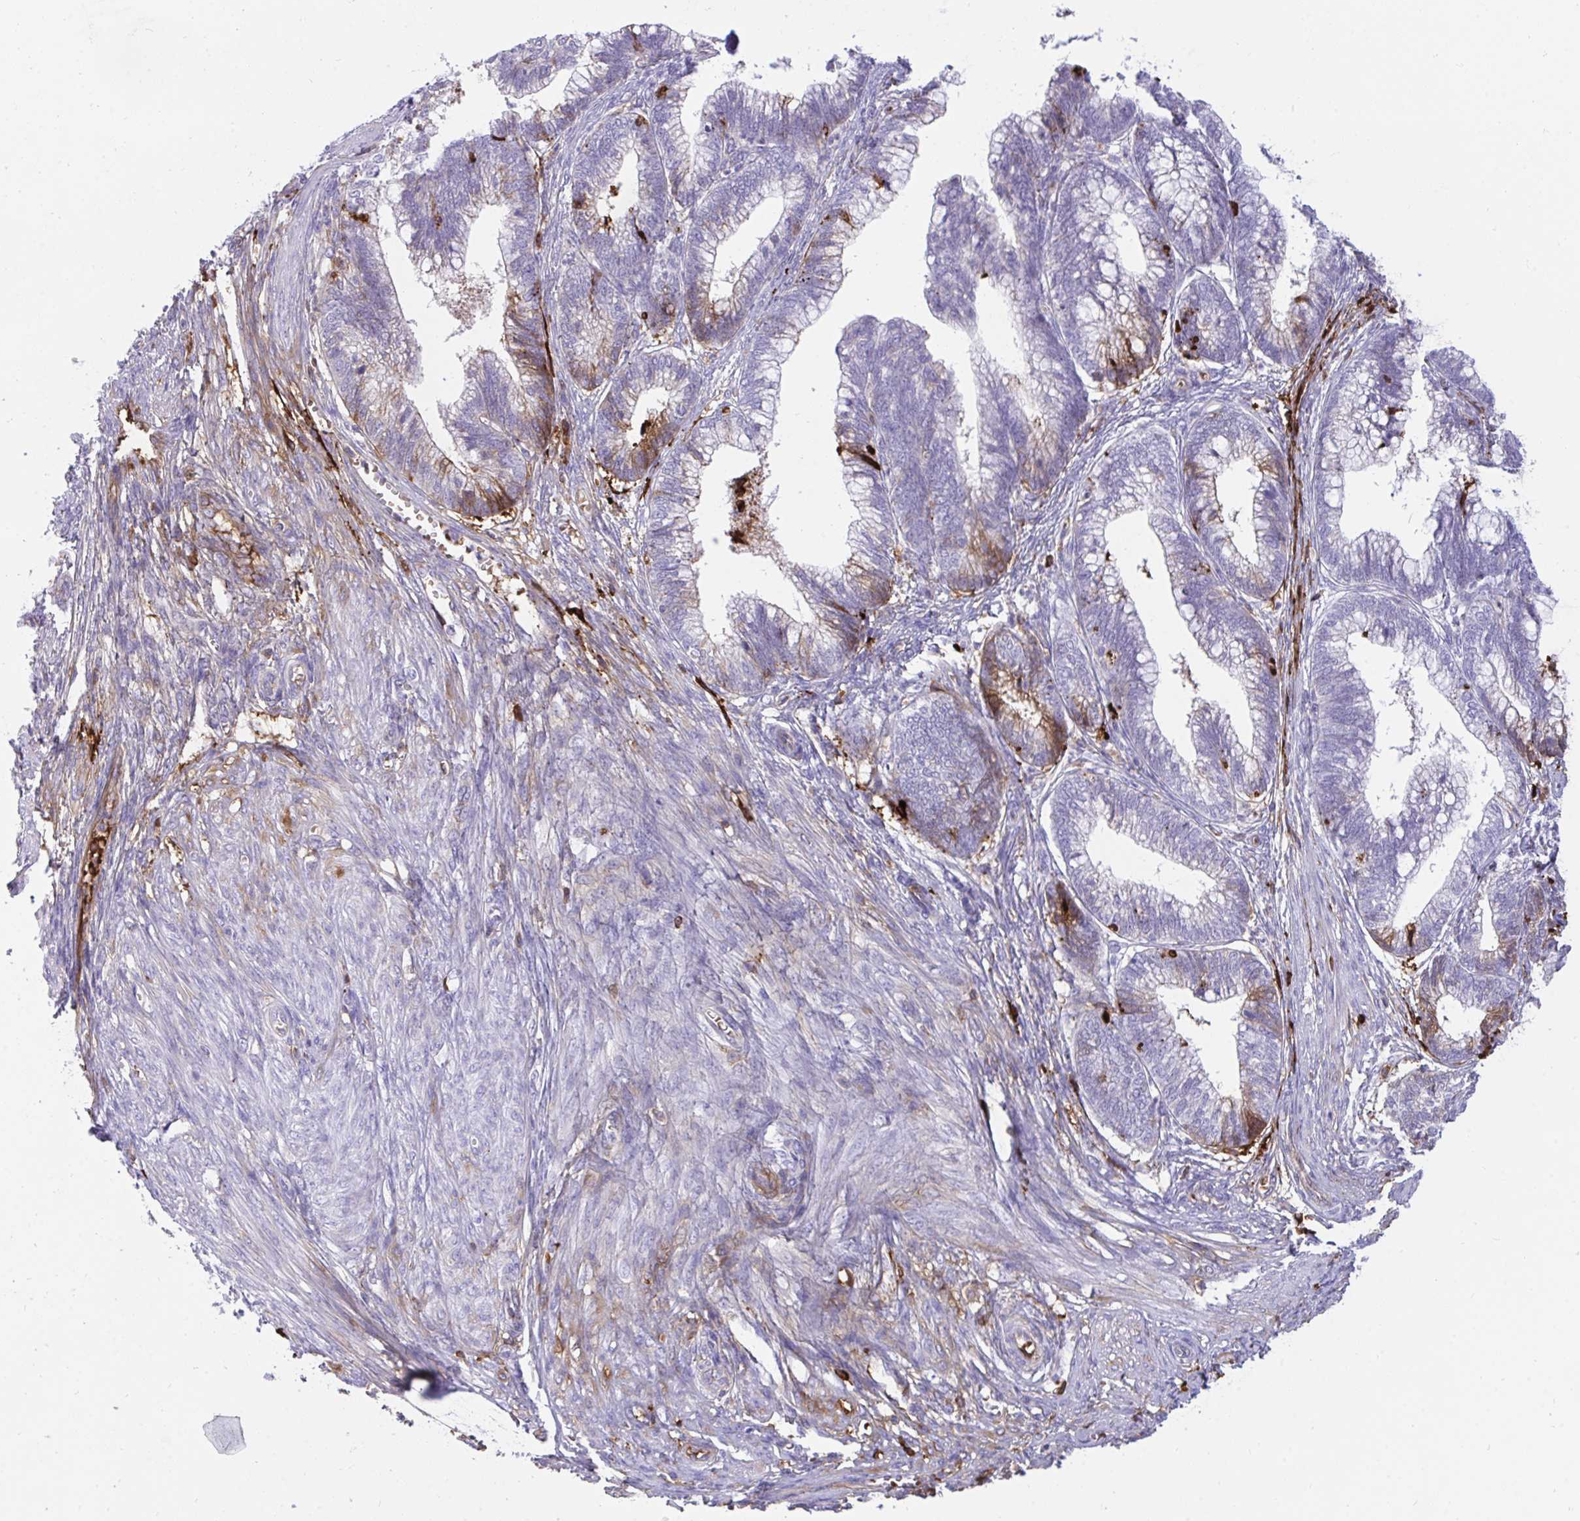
{"staining": {"intensity": "strong", "quantity": "<25%", "location": "cytoplasmic/membranous"}, "tissue": "cervical cancer", "cell_type": "Tumor cells", "image_type": "cancer", "snomed": [{"axis": "morphology", "description": "Adenocarcinoma, NOS"}, {"axis": "topography", "description": "Cervix"}], "caption": "High-power microscopy captured an IHC histopathology image of cervical adenocarcinoma, revealing strong cytoplasmic/membranous expression in about <25% of tumor cells.", "gene": "F2", "patient": {"sex": "female", "age": 44}}